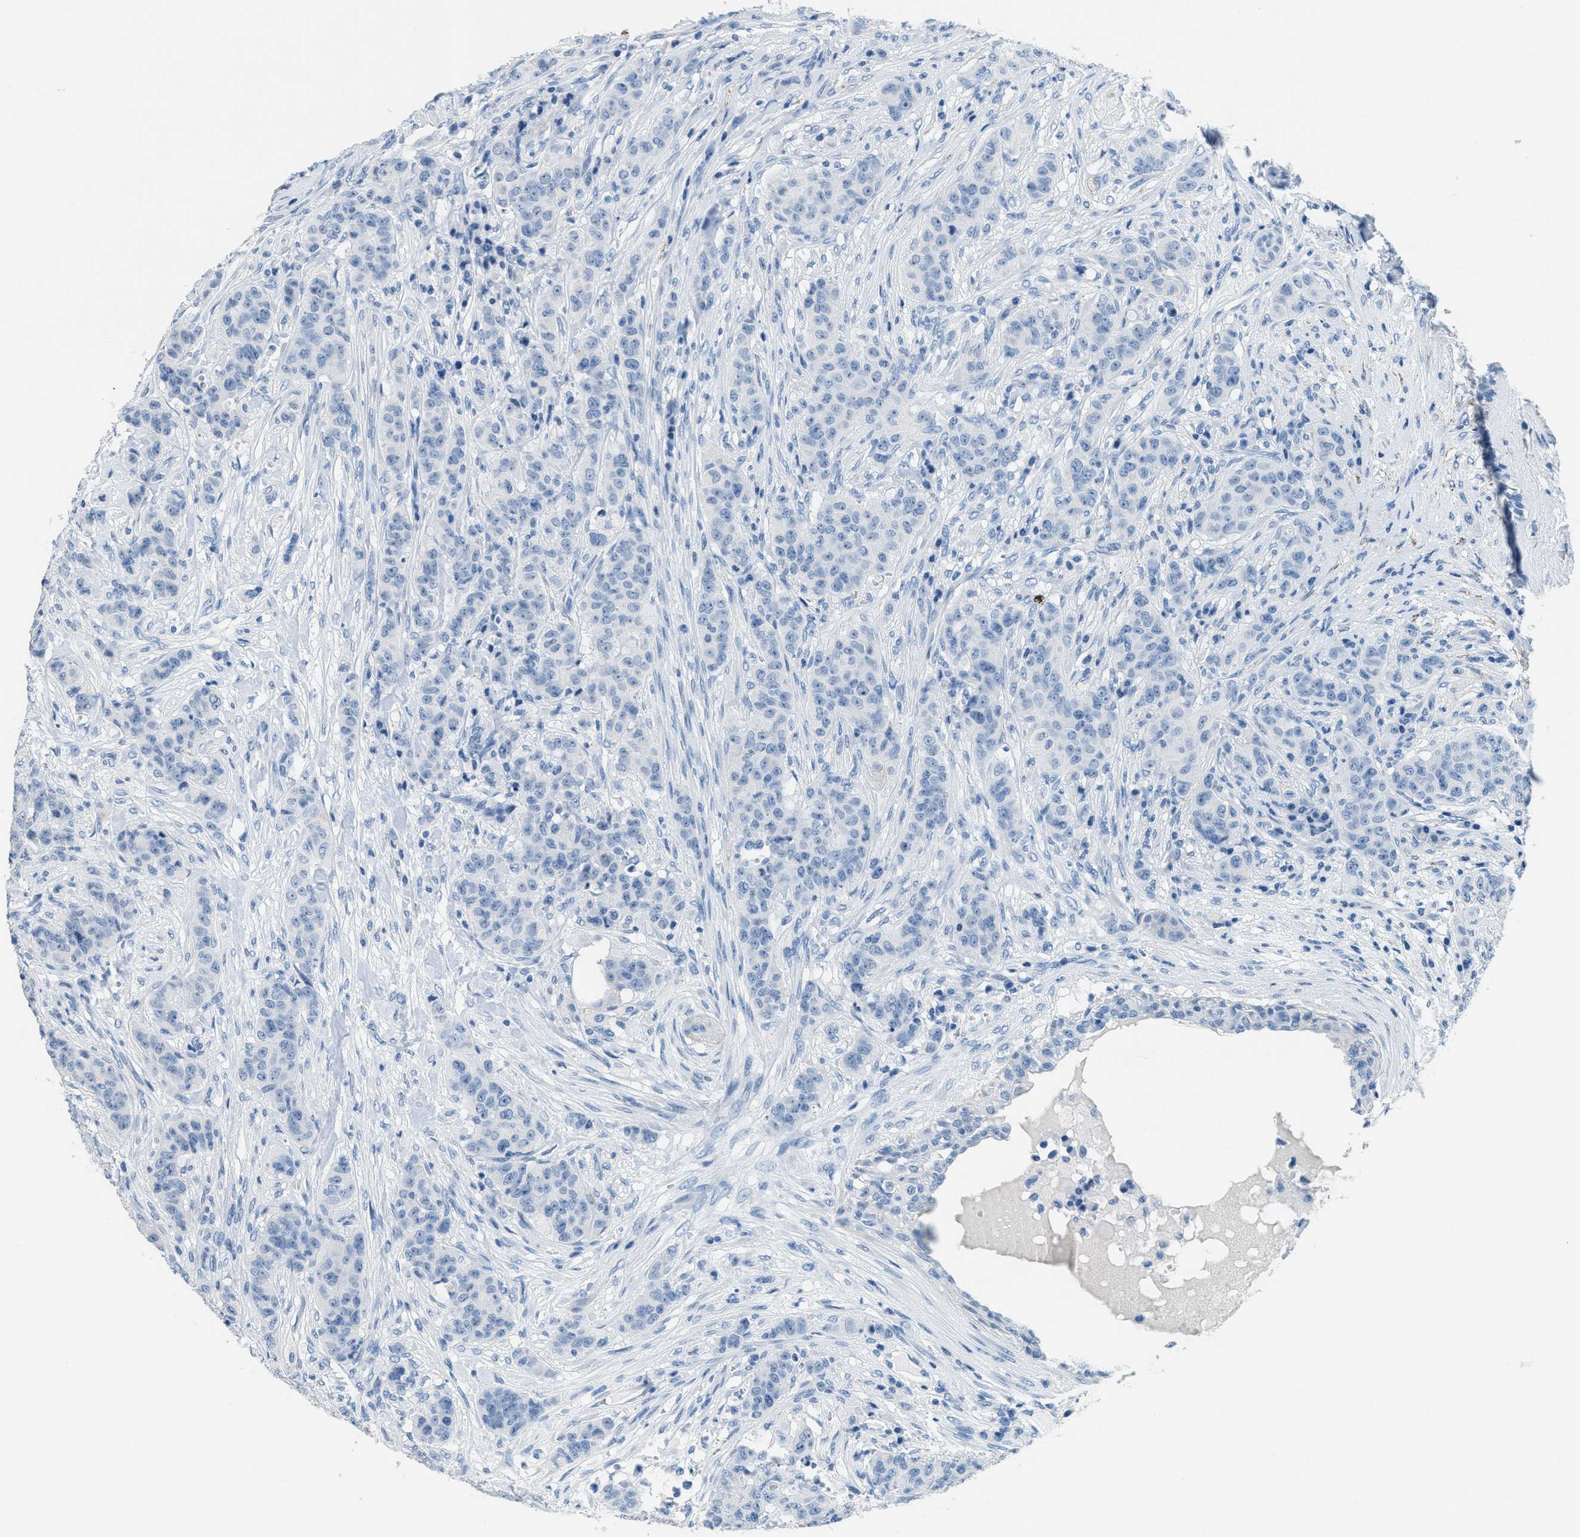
{"staining": {"intensity": "negative", "quantity": "none", "location": "none"}, "tissue": "breast cancer", "cell_type": "Tumor cells", "image_type": "cancer", "snomed": [{"axis": "morphology", "description": "Normal tissue, NOS"}, {"axis": "morphology", "description": "Duct carcinoma"}, {"axis": "topography", "description": "Breast"}], "caption": "This is a micrograph of IHC staining of breast cancer (infiltrating ductal carcinoma), which shows no staining in tumor cells. Nuclei are stained in blue.", "gene": "MGARP", "patient": {"sex": "female", "age": 40}}